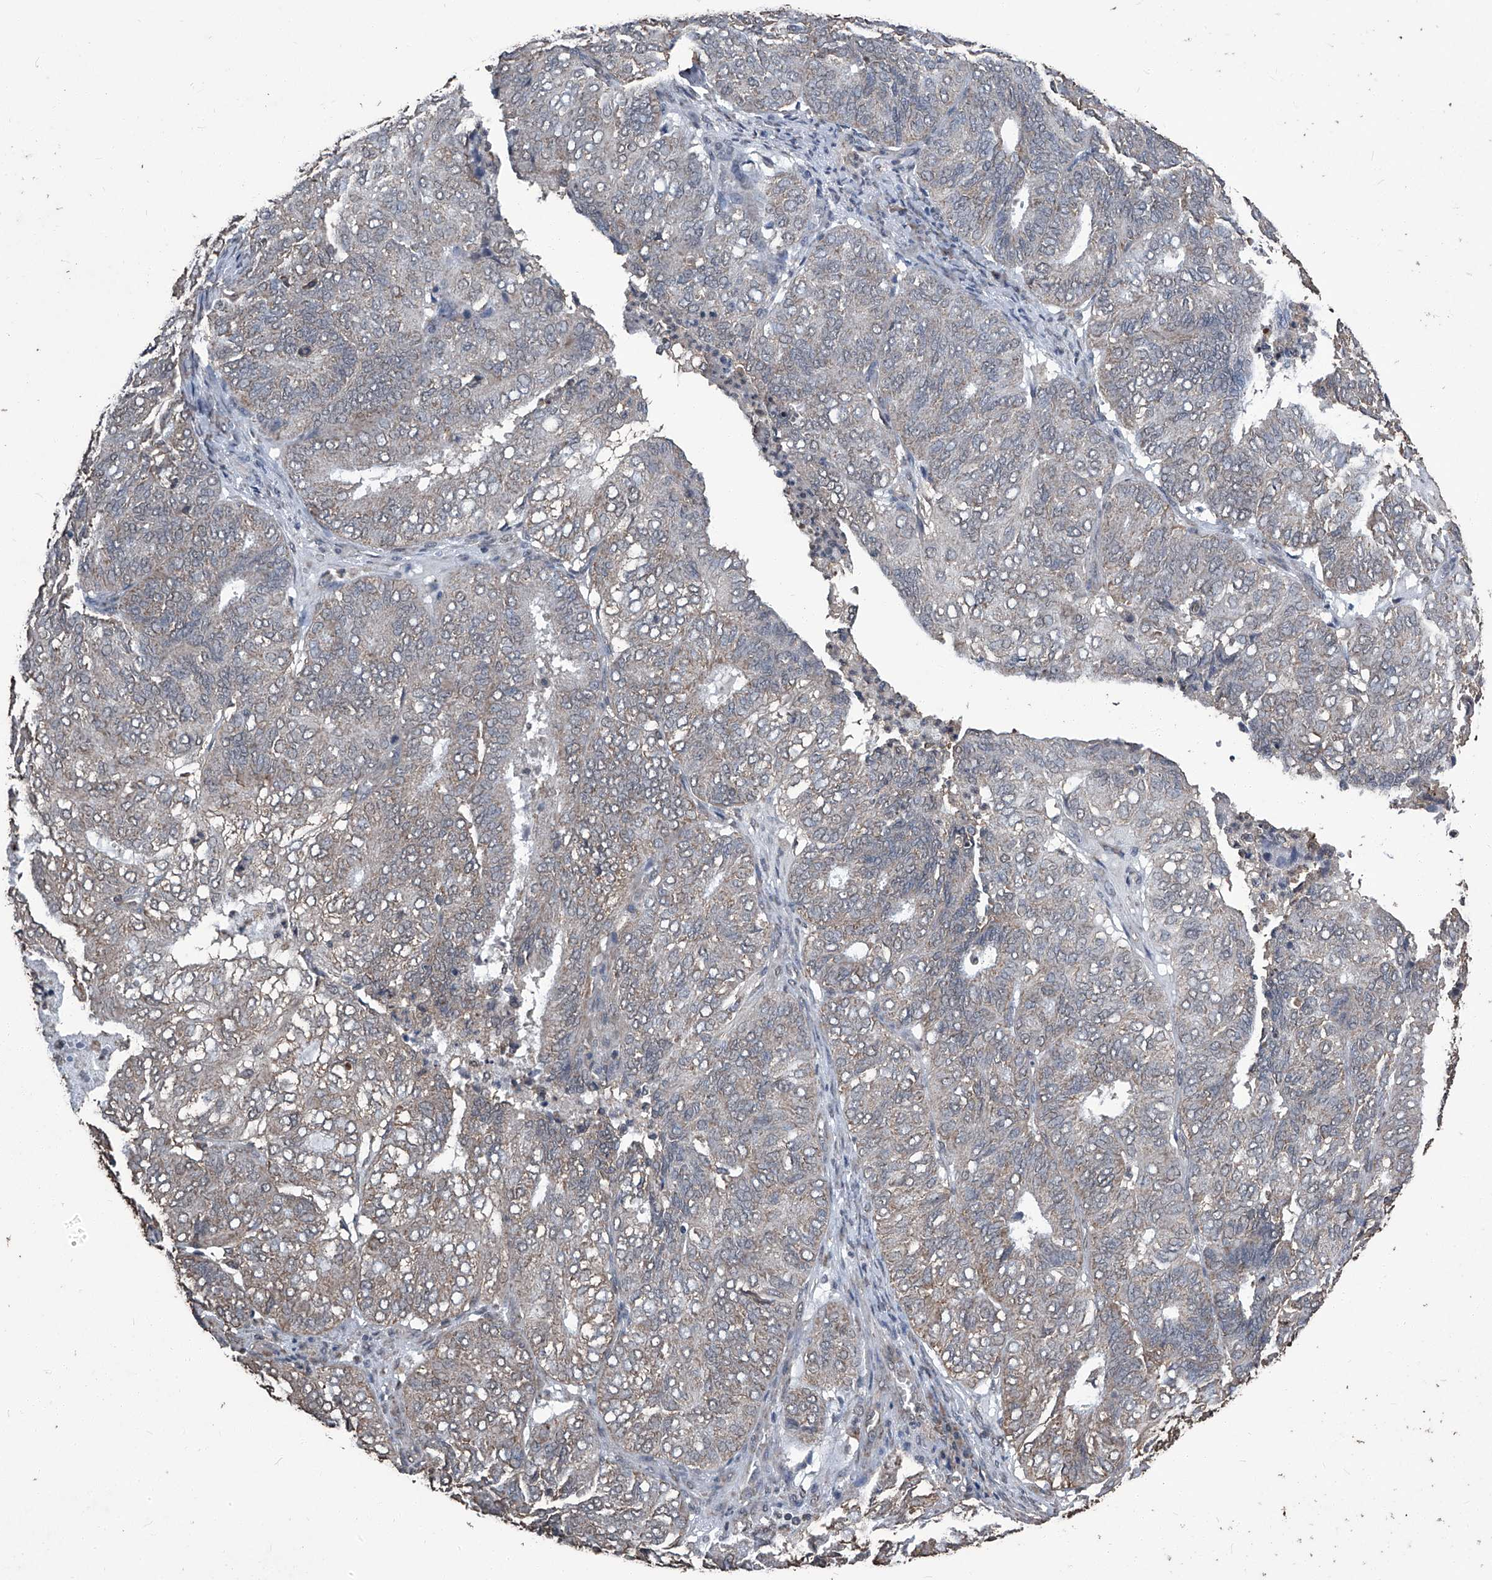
{"staining": {"intensity": "moderate", "quantity": "25%-75%", "location": "cytoplasmic/membranous"}, "tissue": "endometrial cancer", "cell_type": "Tumor cells", "image_type": "cancer", "snomed": [{"axis": "morphology", "description": "Adenocarcinoma, NOS"}, {"axis": "topography", "description": "Uterus"}], "caption": "Endometrial cancer (adenocarcinoma) stained for a protein (brown) reveals moderate cytoplasmic/membranous positive expression in about 25%-75% of tumor cells.", "gene": "STARD7", "patient": {"sex": "female", "age": 60}}